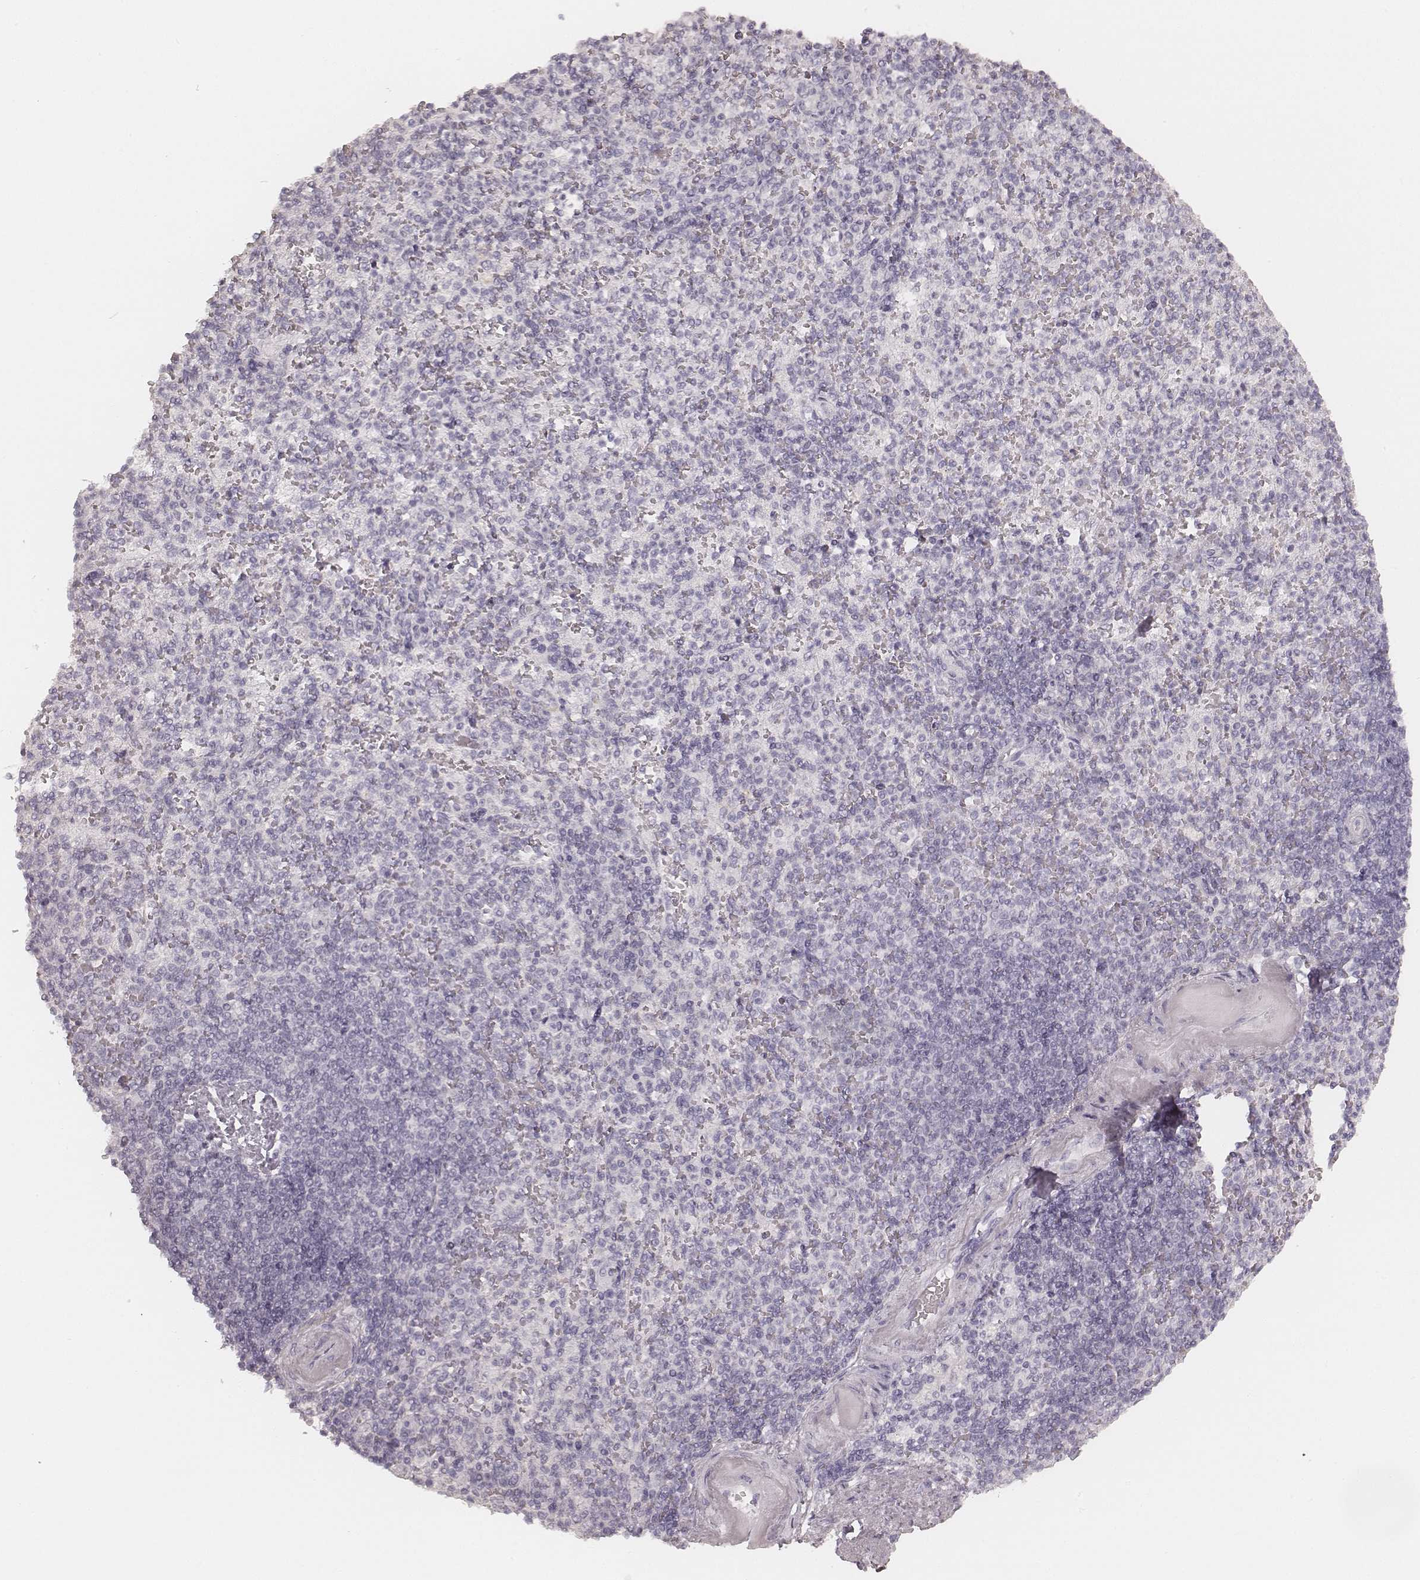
{"staining": {"intensity": "negative", "quantity": "none", "location": "none"}, "tissue": "spleen", "cell_type": "Cells in red pulp", "image_type": "normal", "snomed": [{"axis": "morphology", "description": "Normal tissue, NOS"}, {"axis": "topography", "description": "Spleen"}], "caption": "Human spleen stained for a protein using IHC exhibits no expression in cells in red pulp.", "gene": "KRT72", "patient": {"sex": "female", "age": 74}}